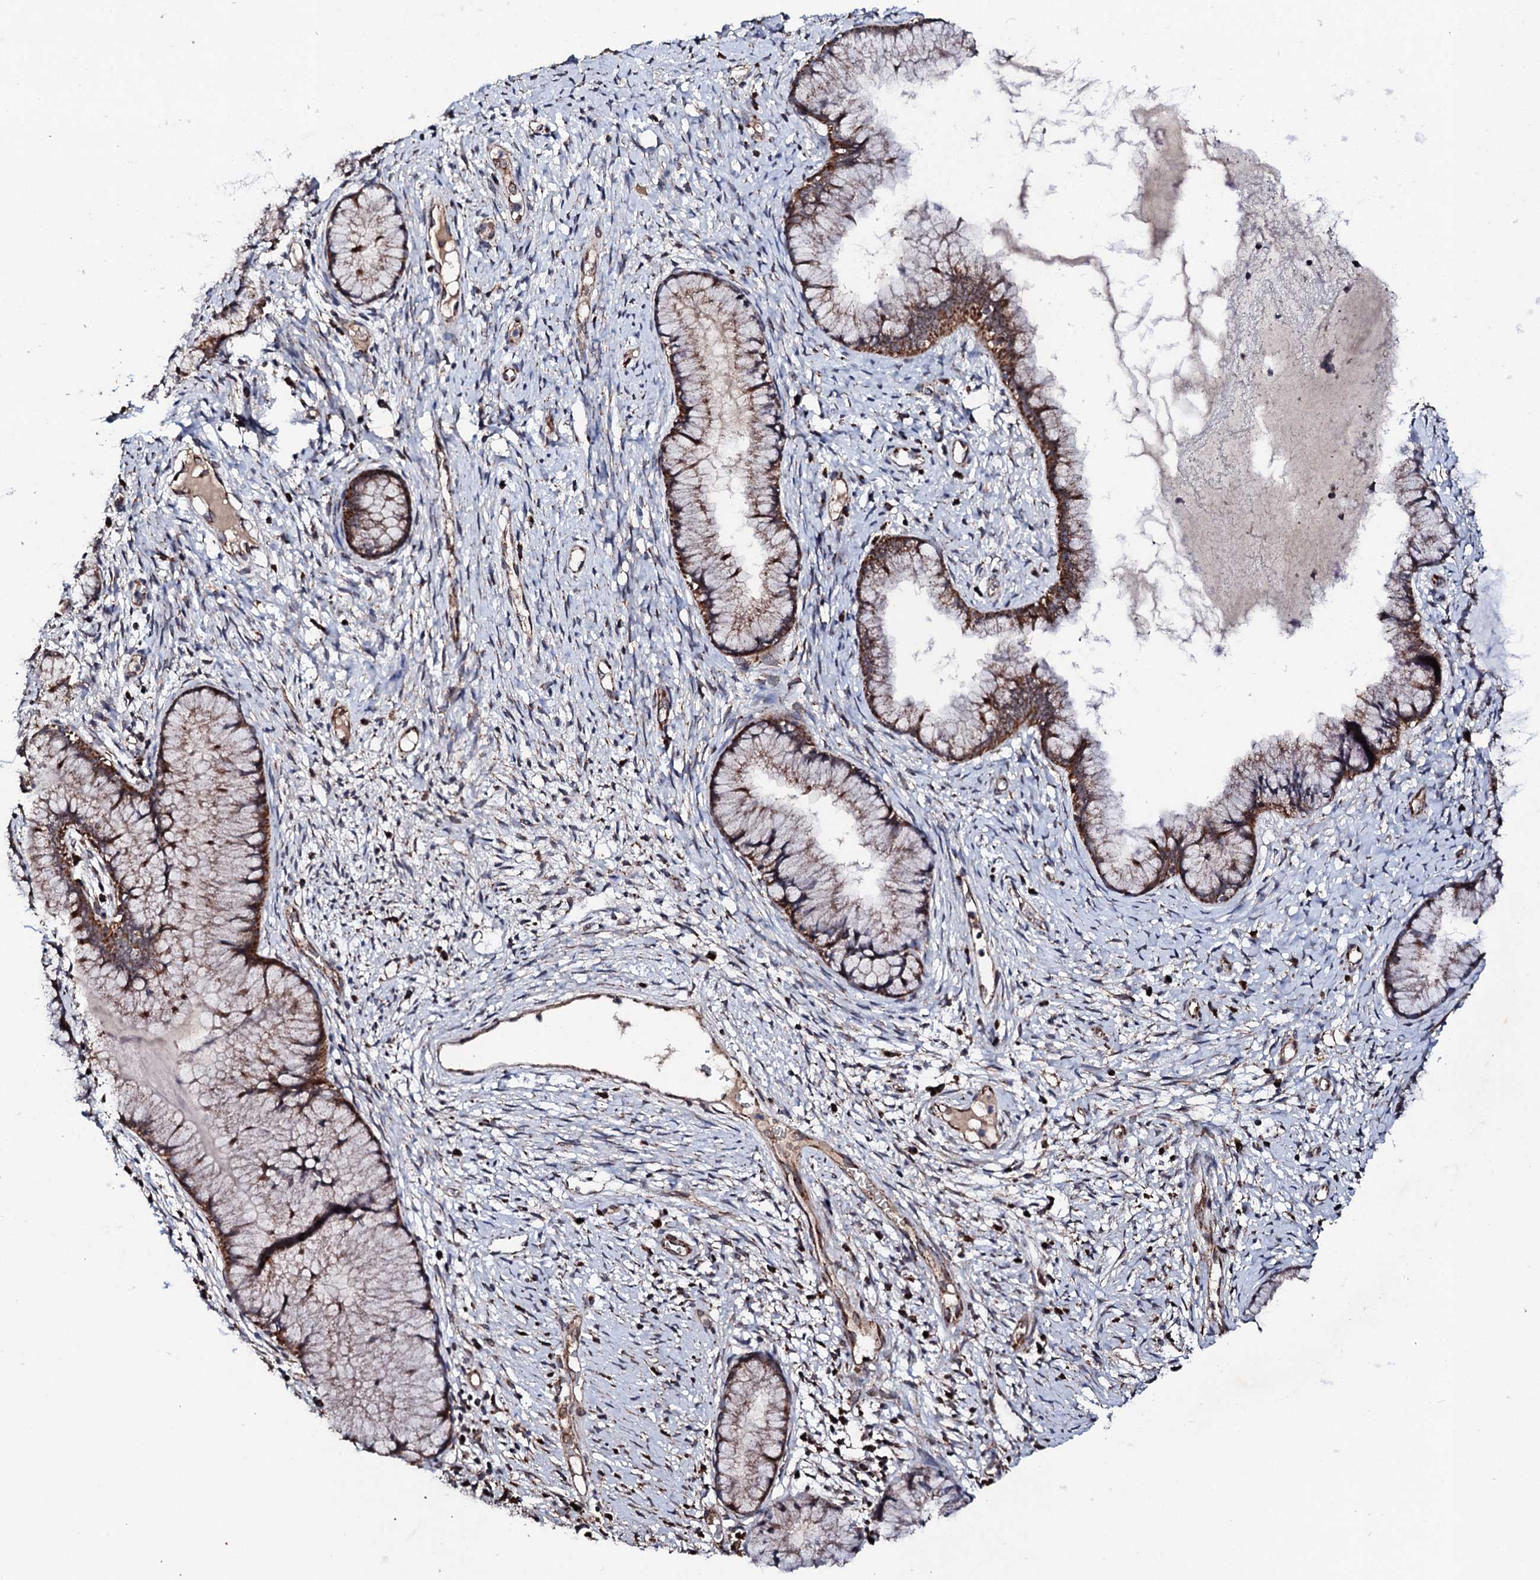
{"staining": {"intensity": "moderate", "quantity": ">75%", "location": "cytoplasmic/membranous"}, "tissue": "cervix", "cell_type": "Glandular cells", "image_type": "normal", "snomed": [{"axis": "morphology", "description": "Normal tissue, NOS"}, {"axis": "topography", "description": "Cervix"}], "caption": "Immunohistochemical staining of benign human cervix demonstrates >75% levels of moderate cytoplasmic/membranous protein positivity in approximately >75% of glandular cells. (Stains: DAB in brown, nuclei in blue, Microscopy: brightfield microscopy at high magnification).", "gene": "MTIF3", "patient": {"sex": "female", "age": 42}}